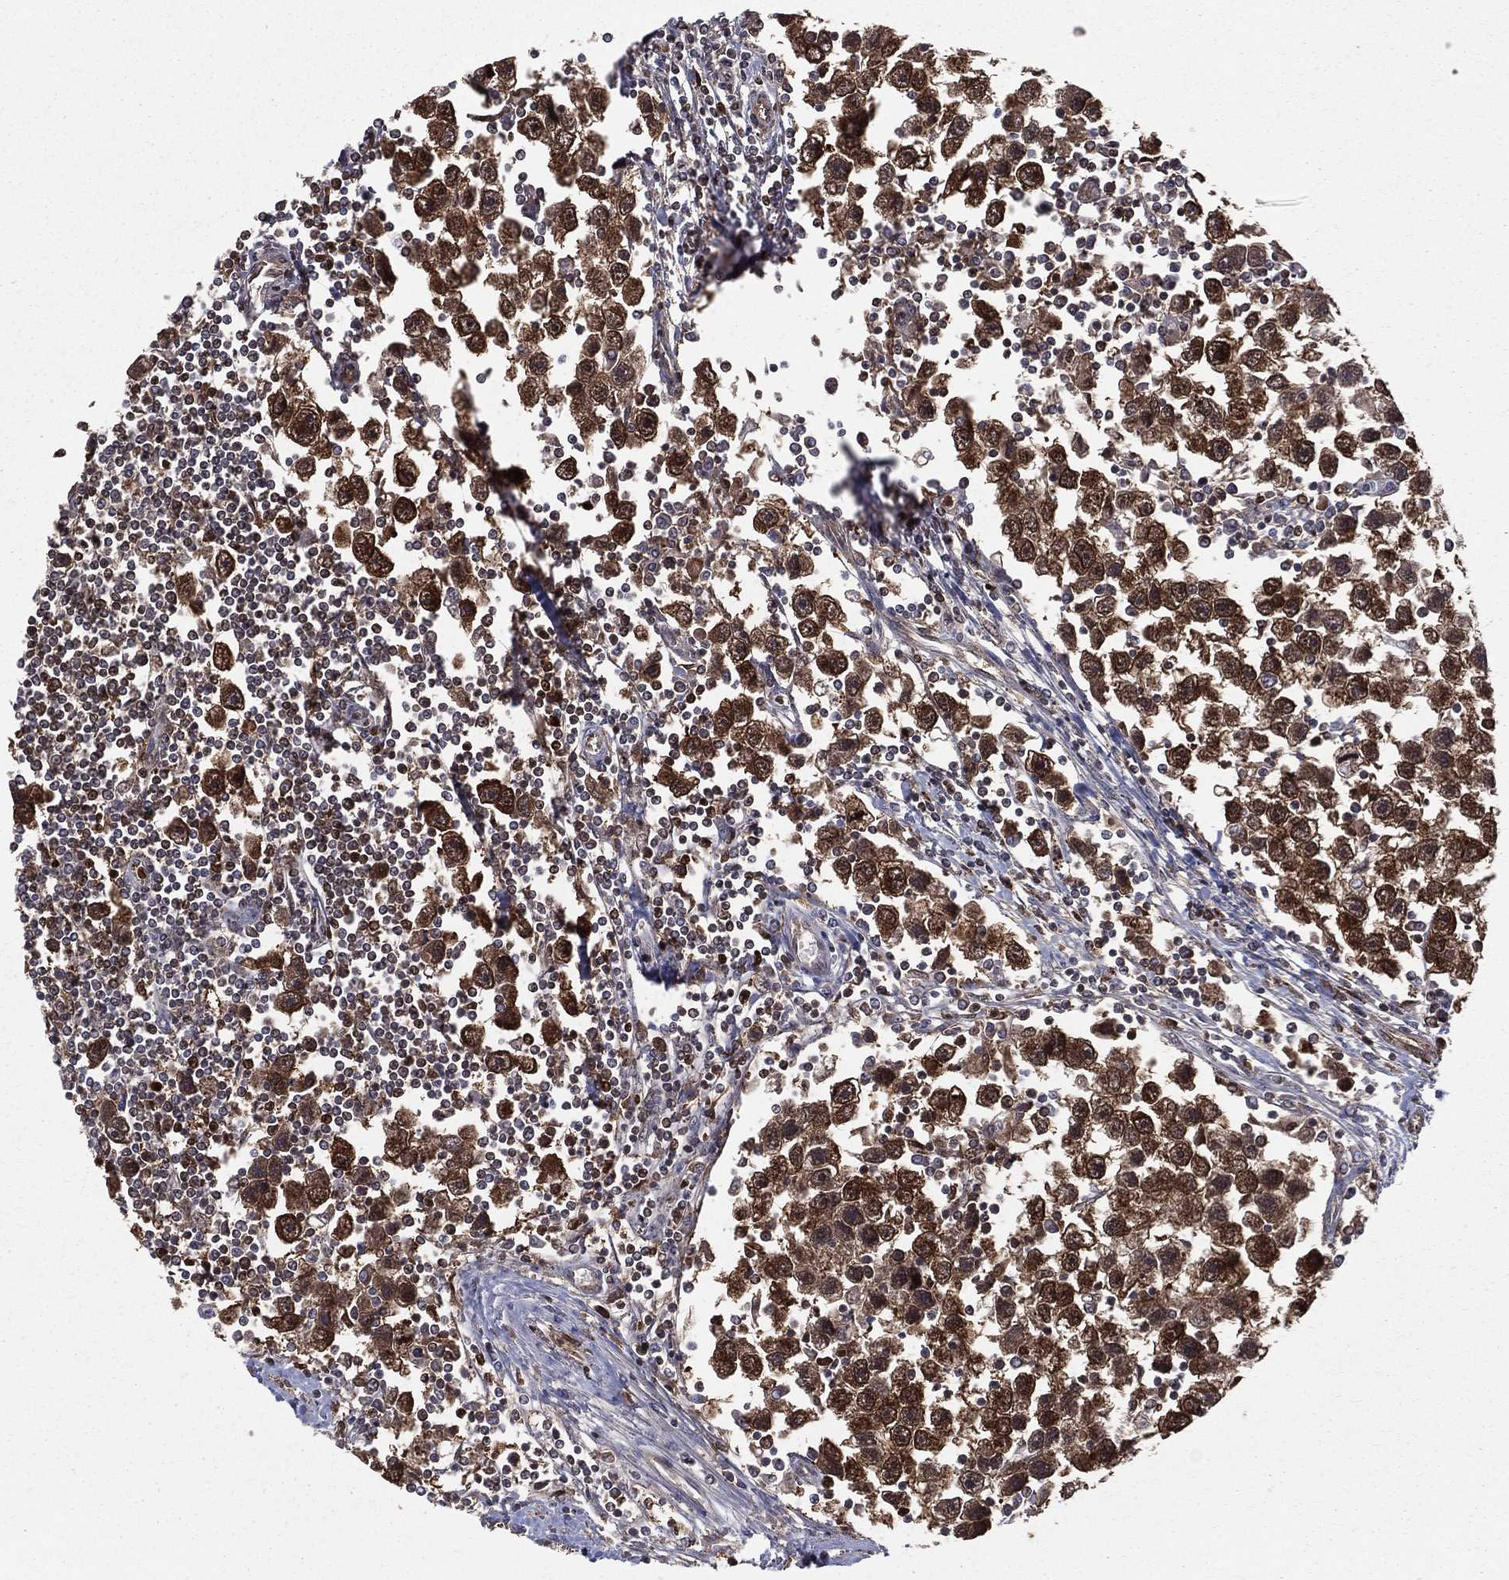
{"staining": {"intensity": "moderate", "quantity": ">75%", "location": "cytoplasmic/membranous,nuclear"}, "tissue": "testis cancer", "cell_type": "Tumor cells", "image_type": "cancer", "snomed": [{"axis": "morphology", "description": "Seminoma, NOS"}, {"axis": "topography", "description": "Testis"}], "caption": "Immunohistochemistry (IHC) histopathology image of human testis cancer (seminoma) stained for a protein (brown), which demonstrates medium levels of moderate cytoplasmic/membranous and nuclear staining in about >75% of tumor cells.", "gene": "ENO1", "patient": {"sex": "male", "age": 30}}